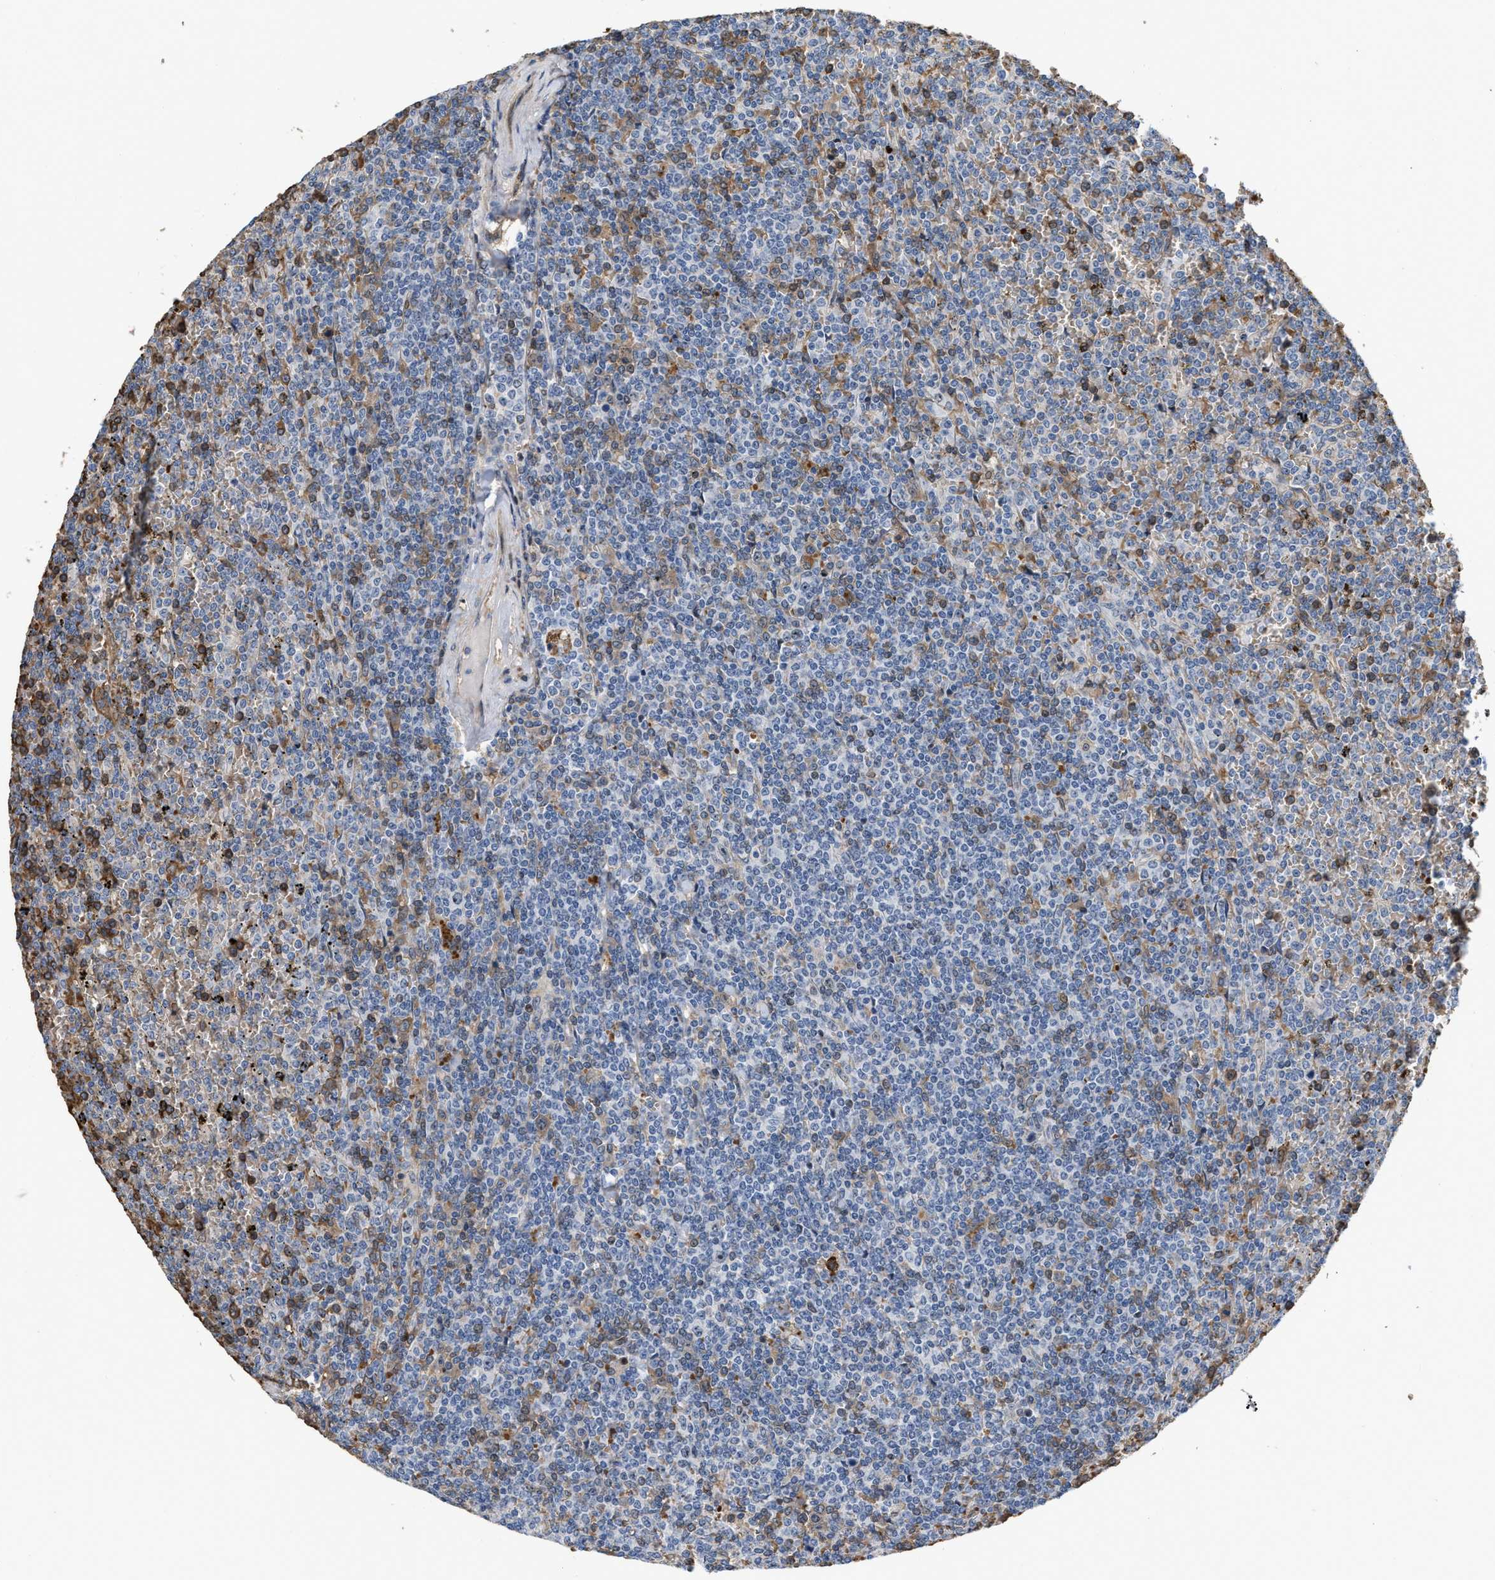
{"staining": {"intensity": "weak", "quantity": "<25%", "location": "nuclear"}, "tissue": "lymphoma", "cell_type": "Tumor cells", "image_type": "cancer", "snomed": [{"axis": "morphology", "description": "Malignant lymphoma, non-Hodgkin's type, Low grade"}, {"axis": "topography", "description": "Spleen"}], "caption": "The micrograph displays no significant staining in tumor cells of lymphoma.", "gene": "POLR1F", "patient": {"sex": "female", "age": 19}}